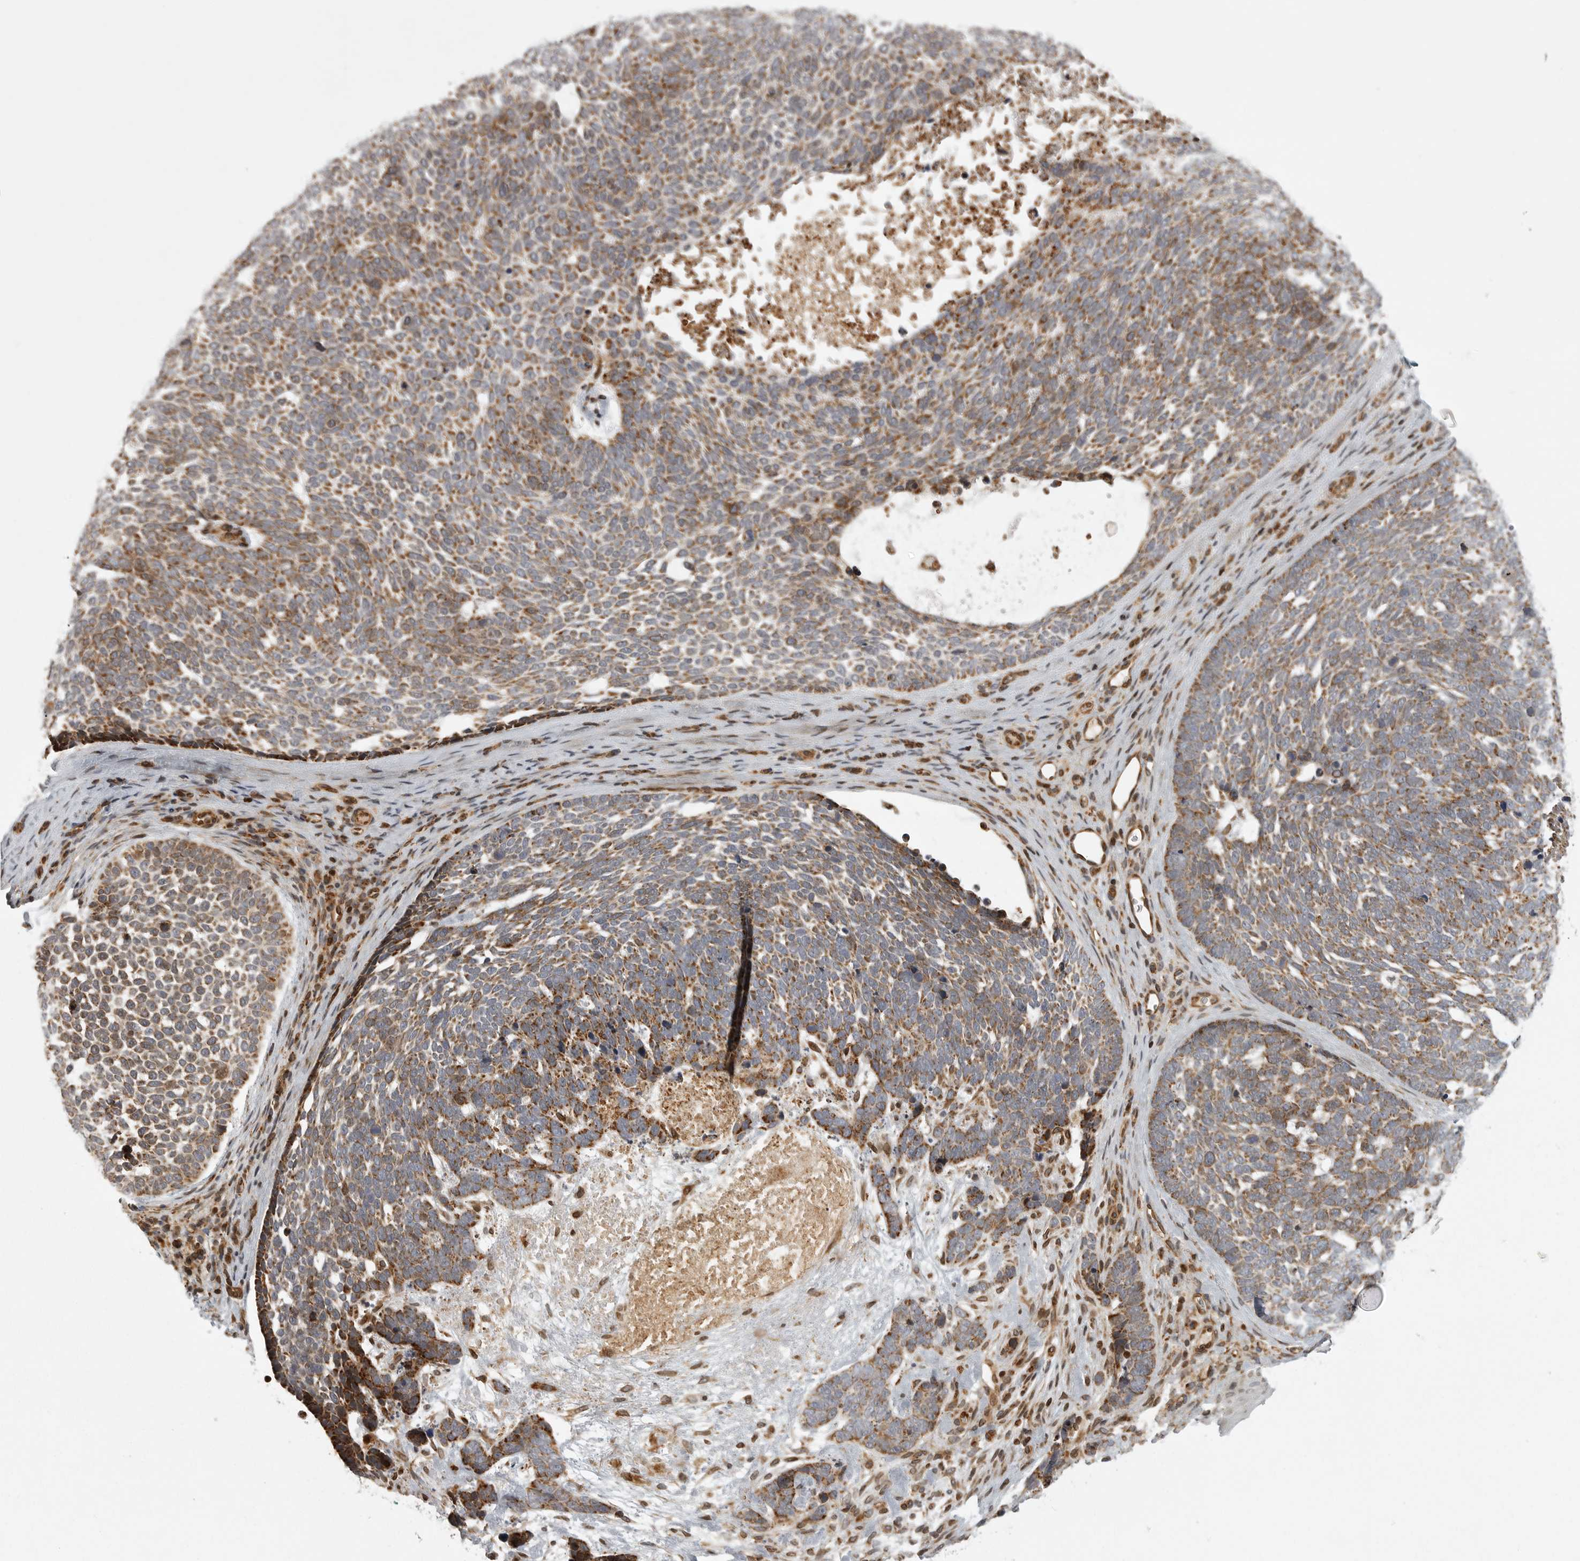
{"staining": {"intensity": "moderate", "quantity": ">75%", "location": "cytoplasmic/membranous"}, "tissue": "skin cancer", "cell_type": "Tumor cells", "image_type": "cancer", "snomed": [{"axis": "morphology", "description": "Basal cell carcinoma"}, {"axis": "topography", "description": "Skin"}], "caption": "Protein expression analysis of basal cell carcinoma (skin) reveals moderate cytoplasmic/membranous positivity in approximately >75% of tumor cells. Nuclei are stained in blue.", "gene": "NARS2", "patient": {"sex": "female", "age": 85}}